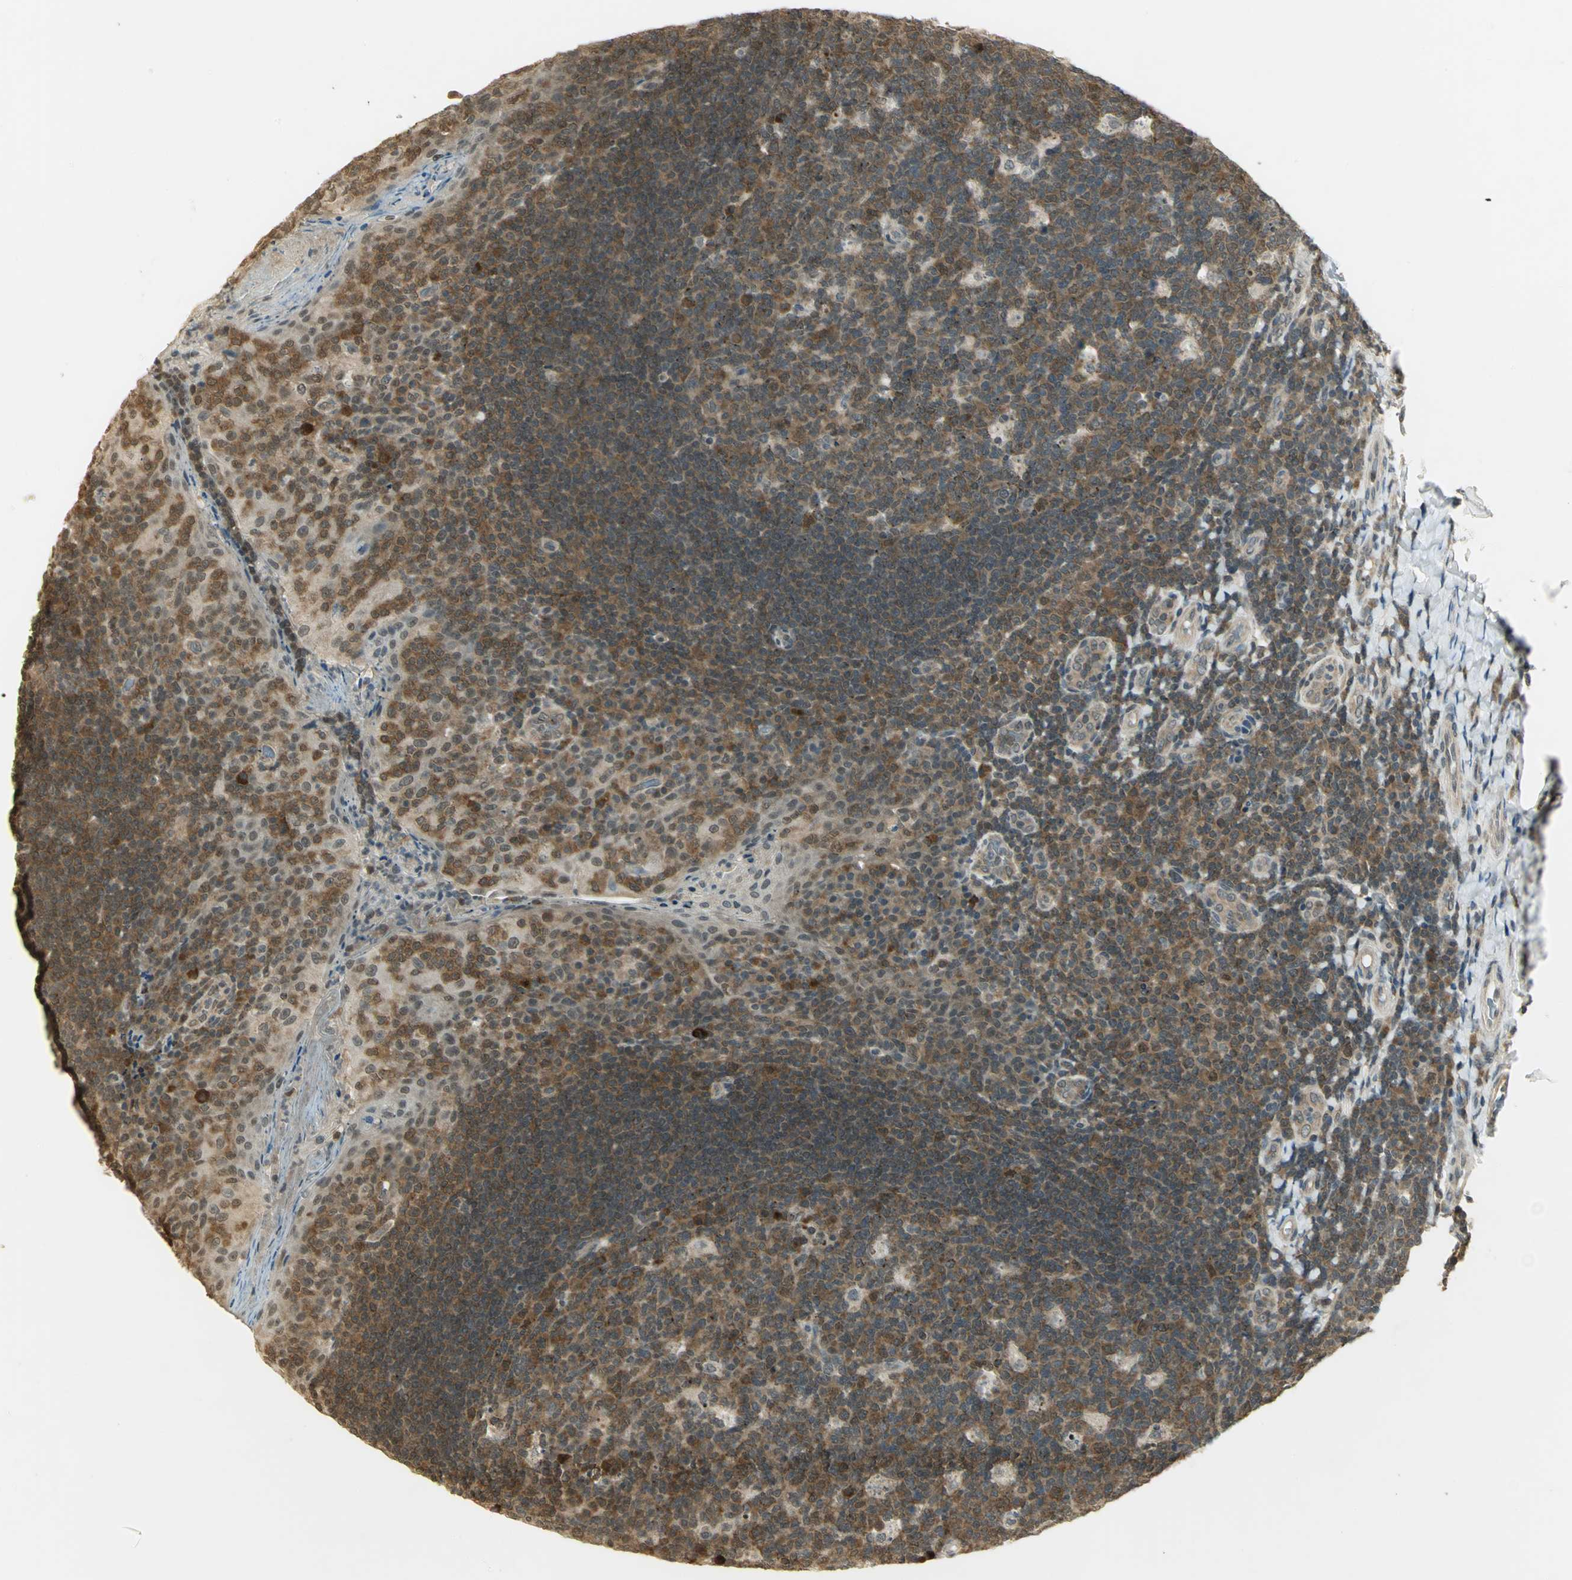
{"staining": {"intensity": "moderate", "quantity": "25%-75%", "location": "cytoplasmic/membranous"}, "tissue": "tonsil", "cell_type": "Germinal center cells", "image_type": "normal", "snomed": [{"axis": "morphology", "description": "Normal tissue, NOS"}, {"axis": "topography", "description": "Tonsil"}], "caption": "Tonsil stained with IHC shows moderate cytoplasmic/membranous positivity in about 25%-75% of germinal center cells.", "gene": "CDC34", "patient": {"sex": "male", "age": 17}}